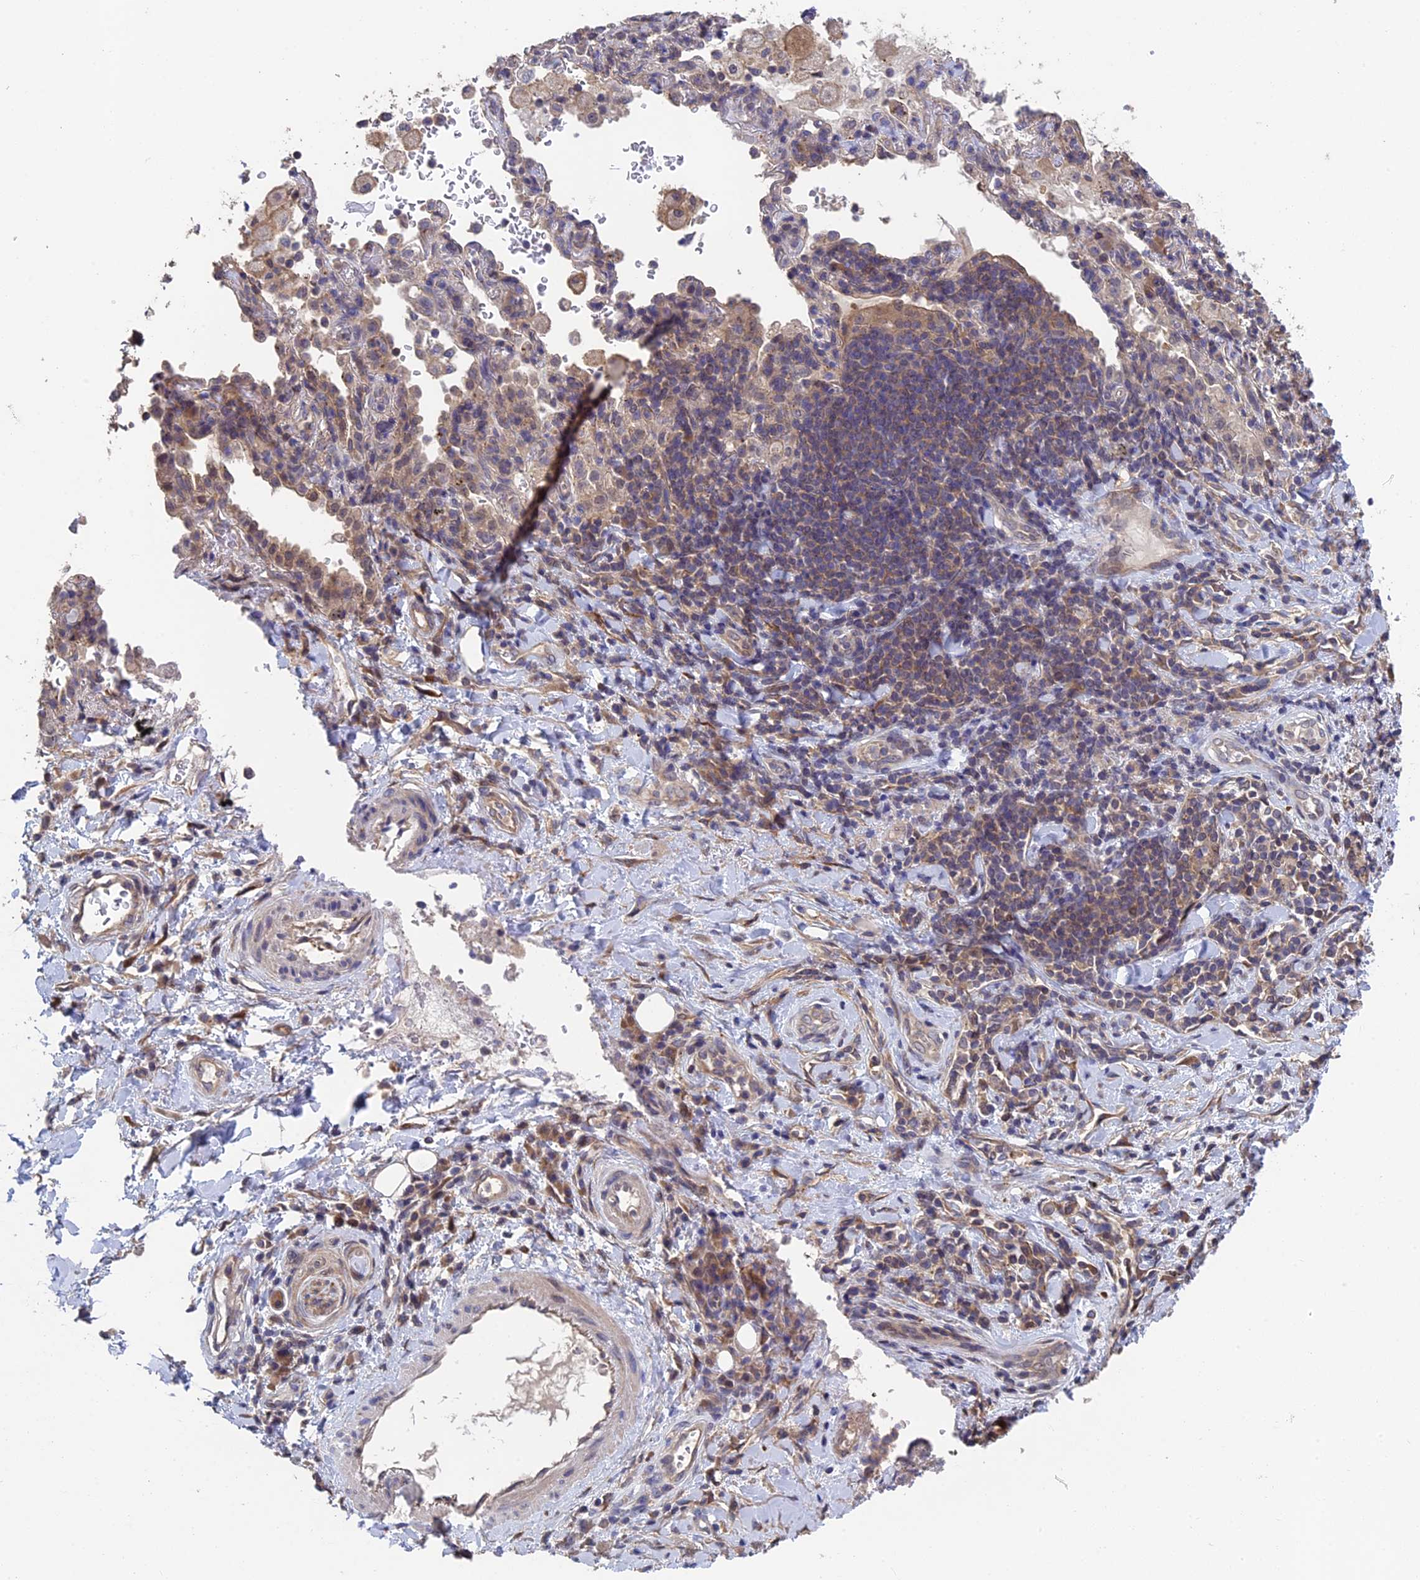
{"staining": {"intensity": "negative", "quantity": "none", "location": "cytoplasmic/membranous"}, "tissue": "adipose tissue", "cell_type": "Adipocytes", "image_type": "normal", "snomed": [{"axis": "morphology", "description": "Normal tissue, NOS"}, {"axis": "morphology", "description": "Squamous cell carcinoma, NOS"}, {"axis": "topography", "description": "Bronchus"}, {"axis": "topography", "description": "Lung"}], "caption": "There is no significant expression in adipocytes of adipose tissue. (Brightfield microscopy of DAB immunohistochemistry at high magnification).", "gene": "LCMT1", "patient": {"sex": "male", "age": 64}}